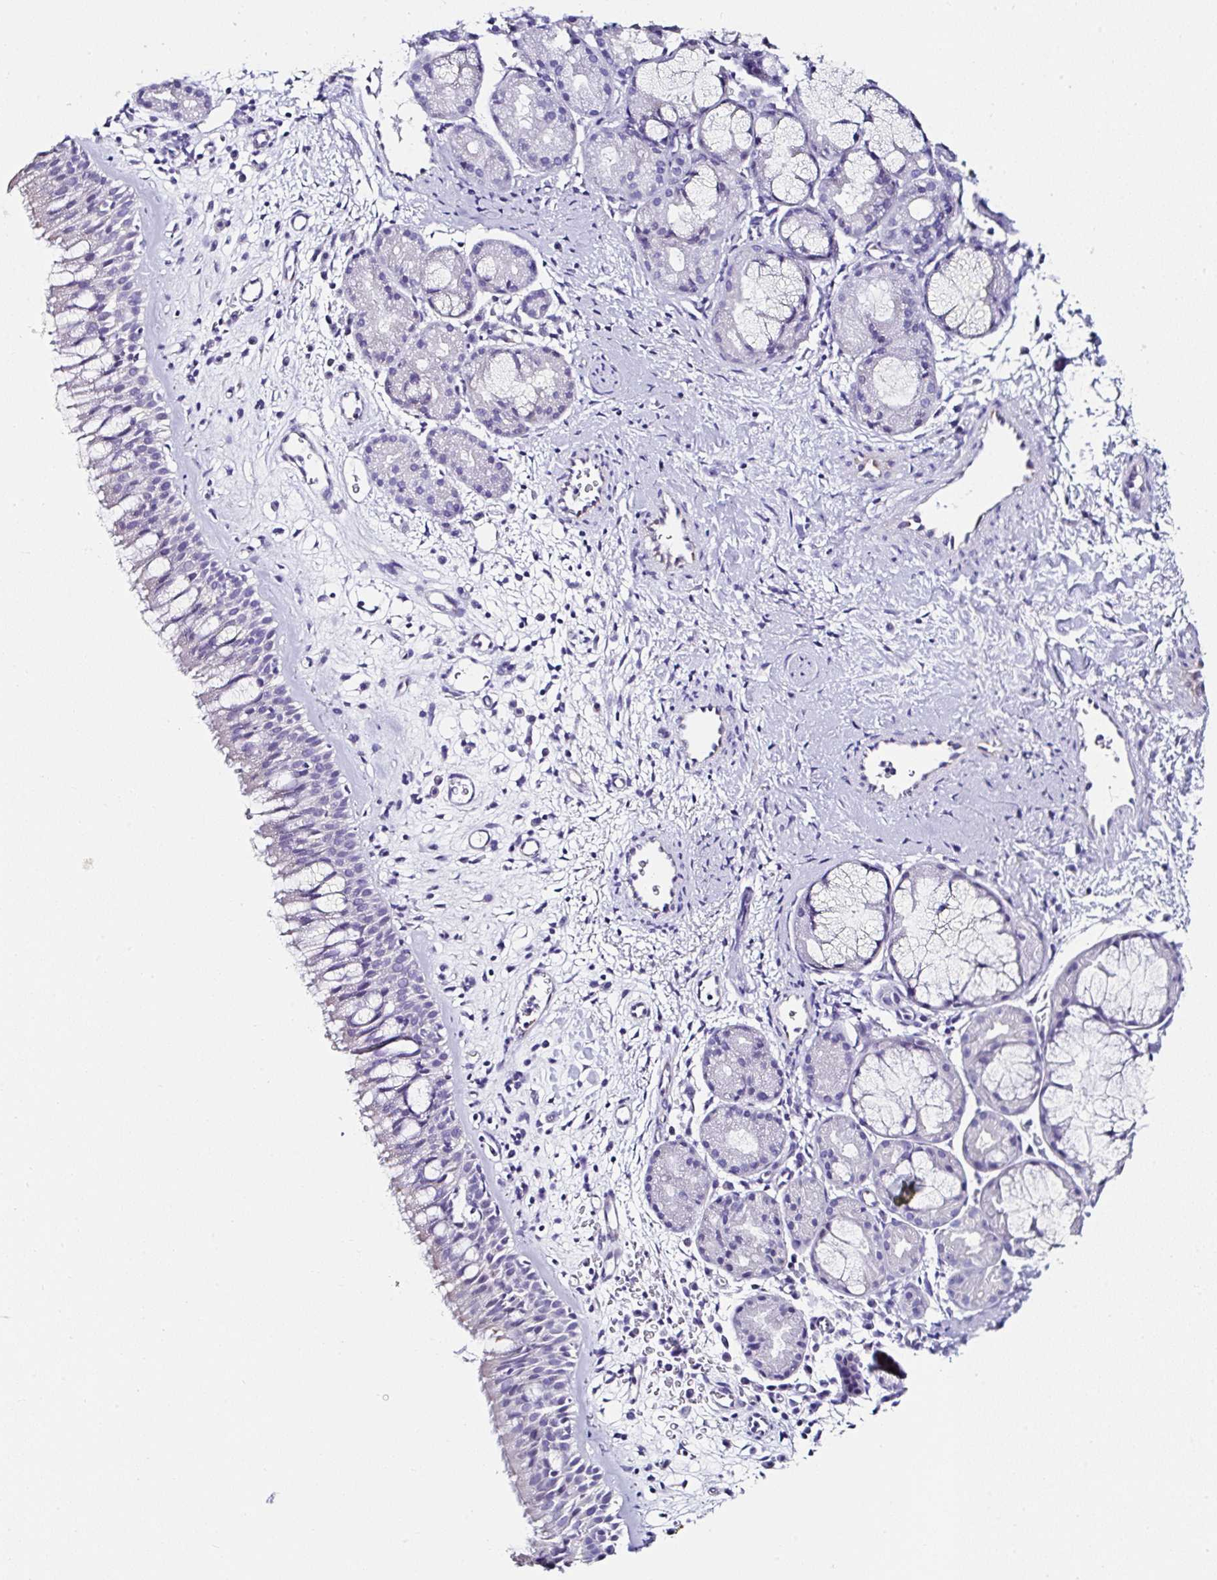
{"staining": {"intensity": "negative", "quantity": "none", "location": "none"}, "tissue": "nasopharynx", "cell_type": "Respiratory epithelial cells", "image_type": "normal", "snomed": [{"axis": "morphology", "description": "Normal tissue, NOS"}, {"axis": "topography", "description": "Nasopharynx"}], "caption": "A histopathology image of human nasopharynx is negative for staining in respiratory epithelial cells. The staining was performed using DAB to visualize the protein expression in brown, while the nuclei were stained in blue with hematoxylin (Magnification: 20x).", "gene": "TMPRSS11E", "patient": {"sex": "male", "age": 65}}